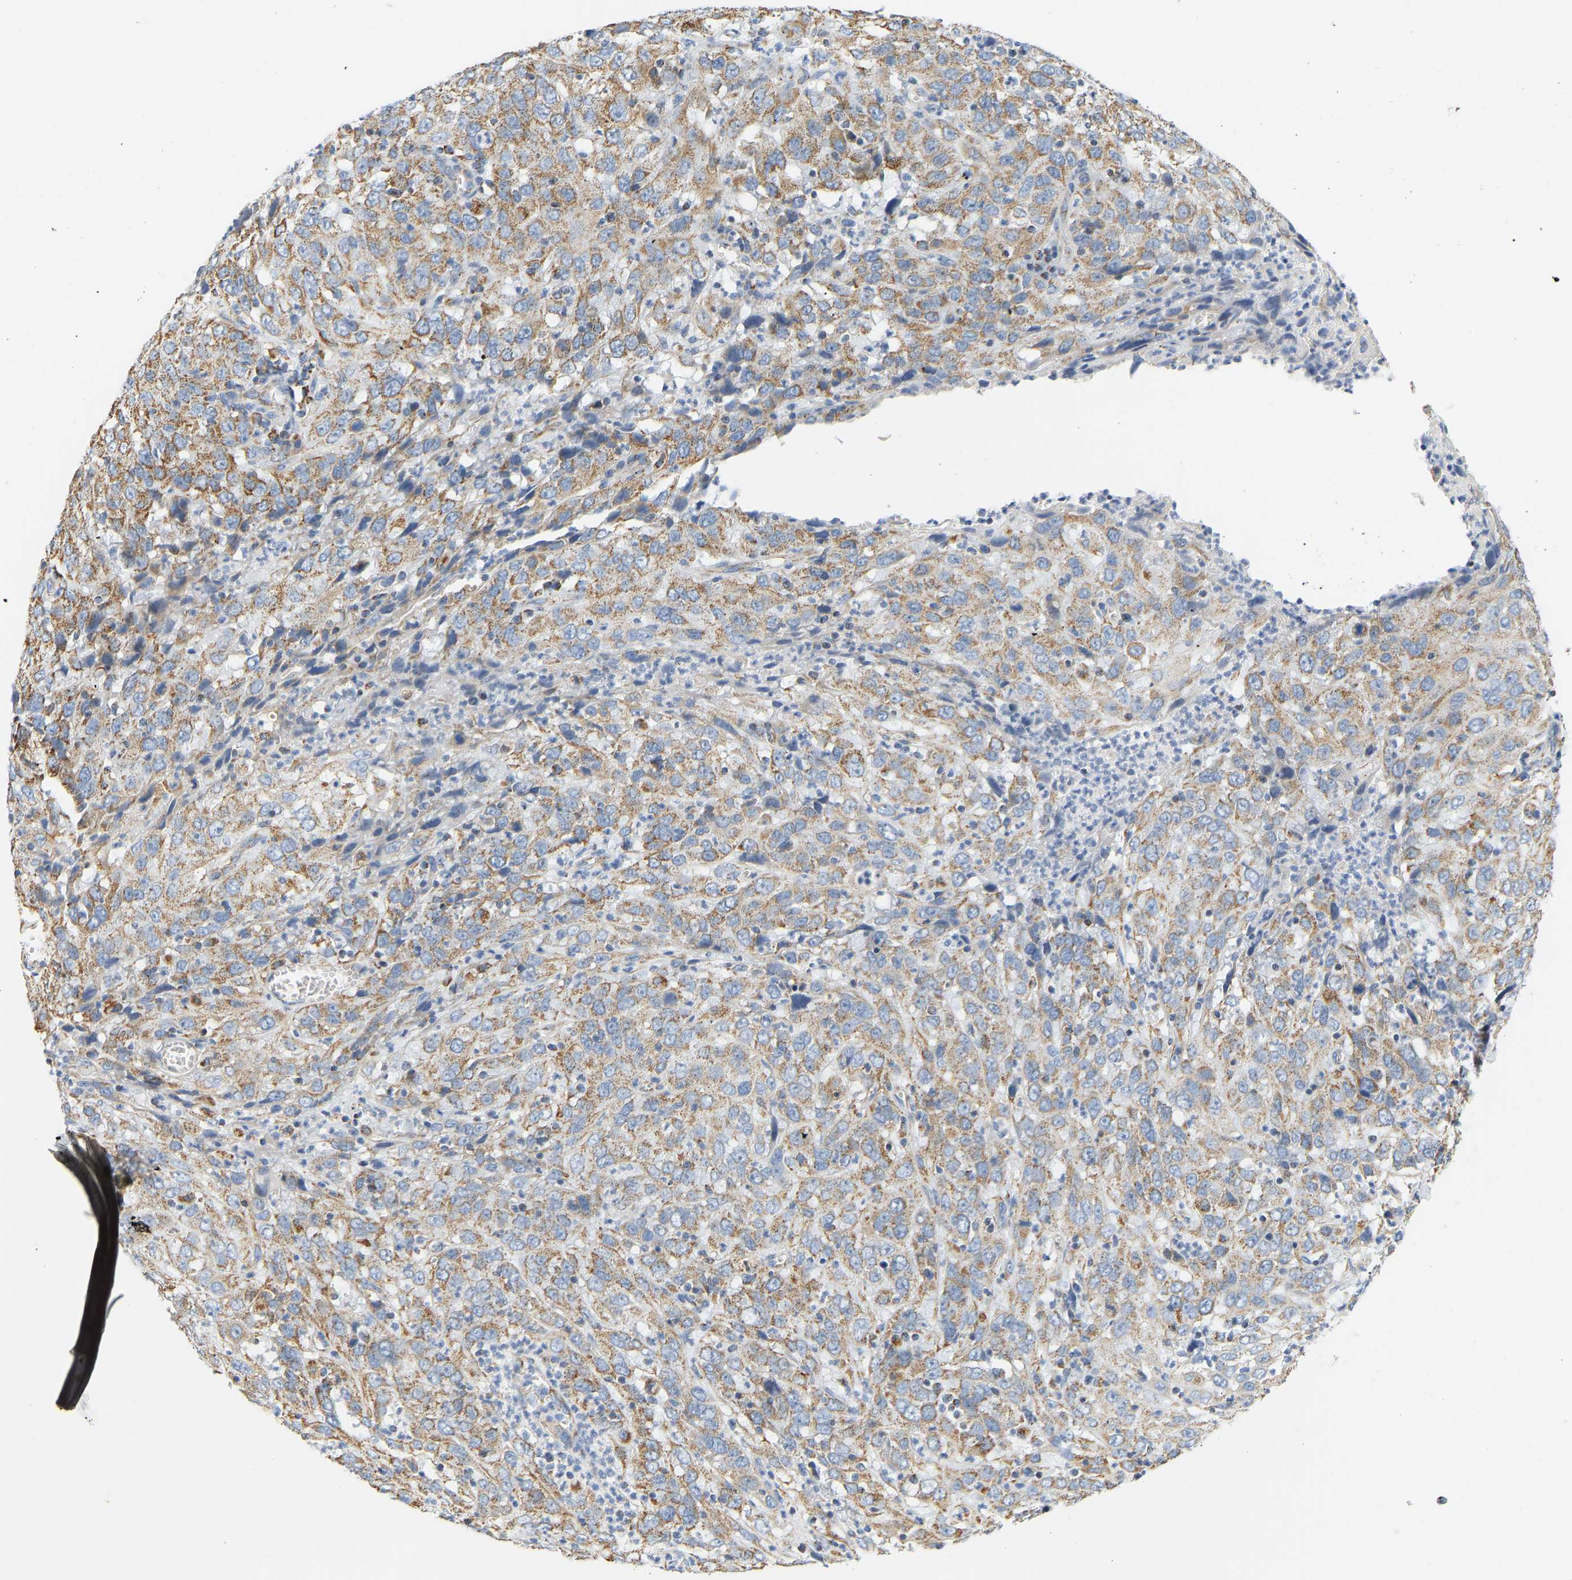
{"staining": {"intensity": "moderate", "quantity": ">75%", "location": "cytoplasmic/membranous"}, "tissue": "cervical cancer", "cell_type": "Tumor cells", "image_type": "cancer", "snomed": [{"axis": "morphology", "description": "Squamous cell carcinoma, NOS"}, {"axis": "topography", "description": "Cervix"}], "caption": "The micrograph shows staining of squamous cell carcinoma (cervical), revealing moderate cytoplasmic/membranous protein positivity (brown color) within tumor cells.", "gene": "GRPEL2", "patient": {"sex": "female", "age": 32}}